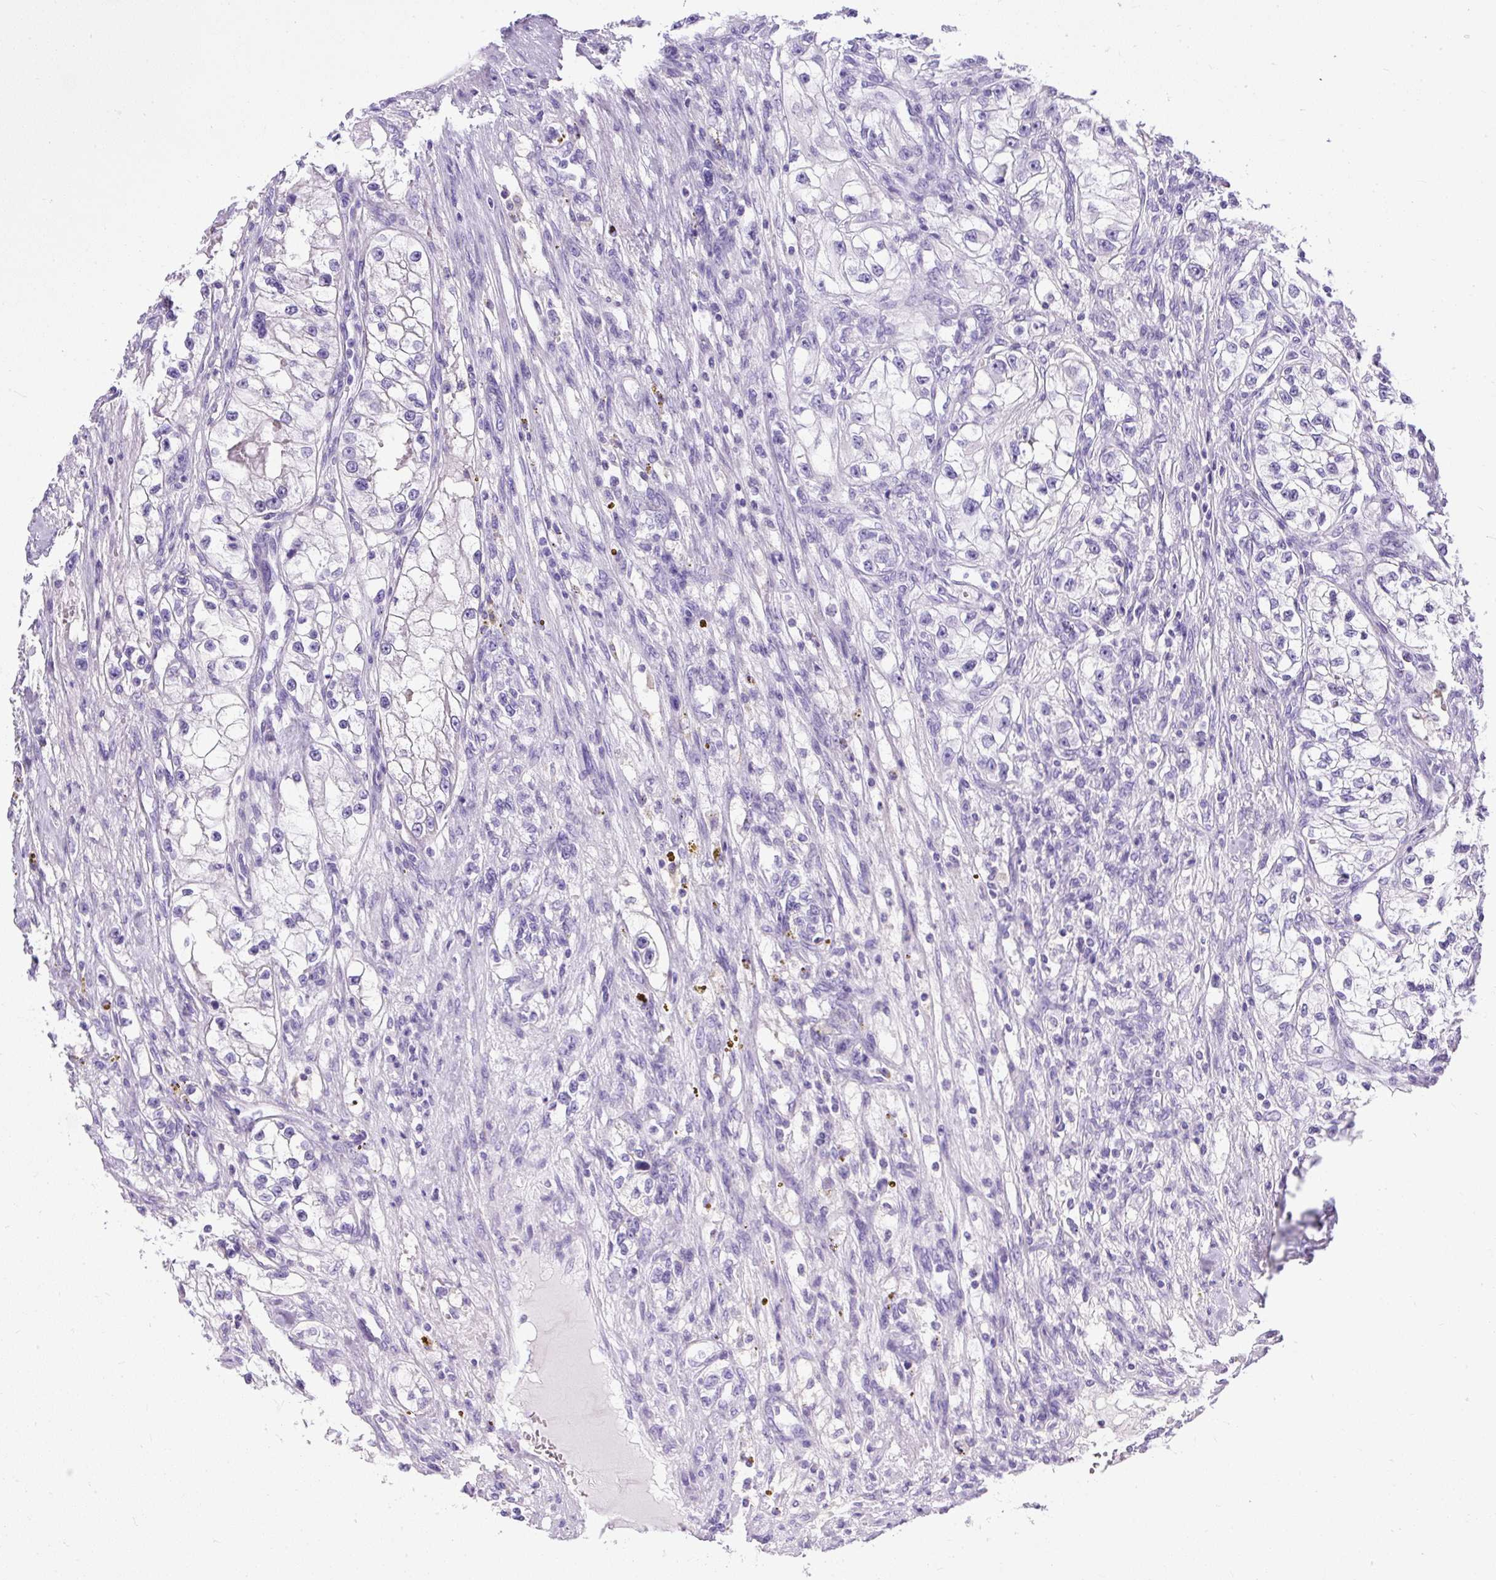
{"staining": {"intensity": "negative", "quantity": "none", "location": "none"}, "tissue": "renal cancer", "cell_type": "Tumor cells", "image_type": "cancer", "snomed": [{"axis": "morphology", "description": "Adenocarcinoma, NOS"}, {"axis": "topography", "description": "Kidney"}], "caption": "IHC micrograph of neoplastic tissue: human adenocarcinoma (renal) stained with DAB reveals no significant protein expression in tumor cells. The staining was performed using DAB (3,3'-diaminobenzidine) to visualize the protein expression in brown, while the nuclei were stained in blue with hematoxylin (Magnification: 20x).", "gene": "UPP1", "patient": {"sex": "female", "age": 57}}